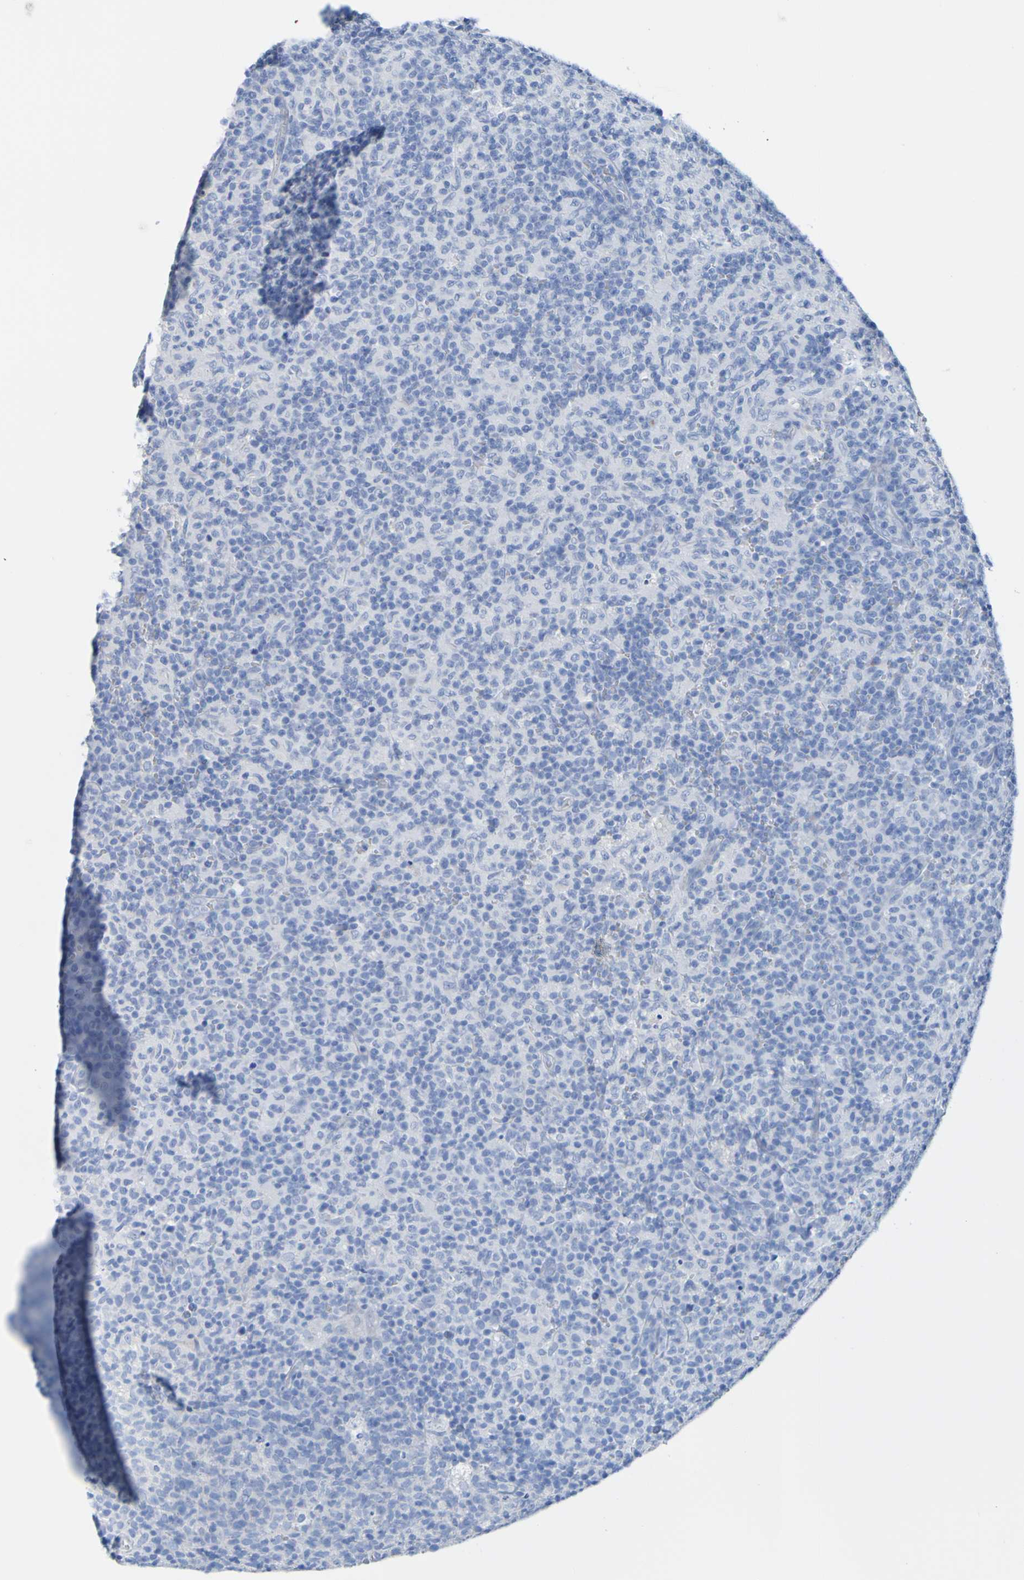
{"staining": {"intensity": "negative", "quantity": "none", "location": "none"}, "tissue": "lymph node", "cell_type": "Germinal center cells", "image_type": "normal", "snomed": [{"axis": "morphology", "description": "Normal tissue, NOS"}, {"axis": "morphology", "description": "Inflammation, NOS"}, {"axis": "topography", "description": "Lymph node"}], "caption": "Immunohistochemistry of benign human lymph node displays no expression in germinal center cells. (Immunohistochemistry, brightfield microscopy, high magnification).", "gene": "ACMSD", "patient": {"sex": "male", "age": 55}}